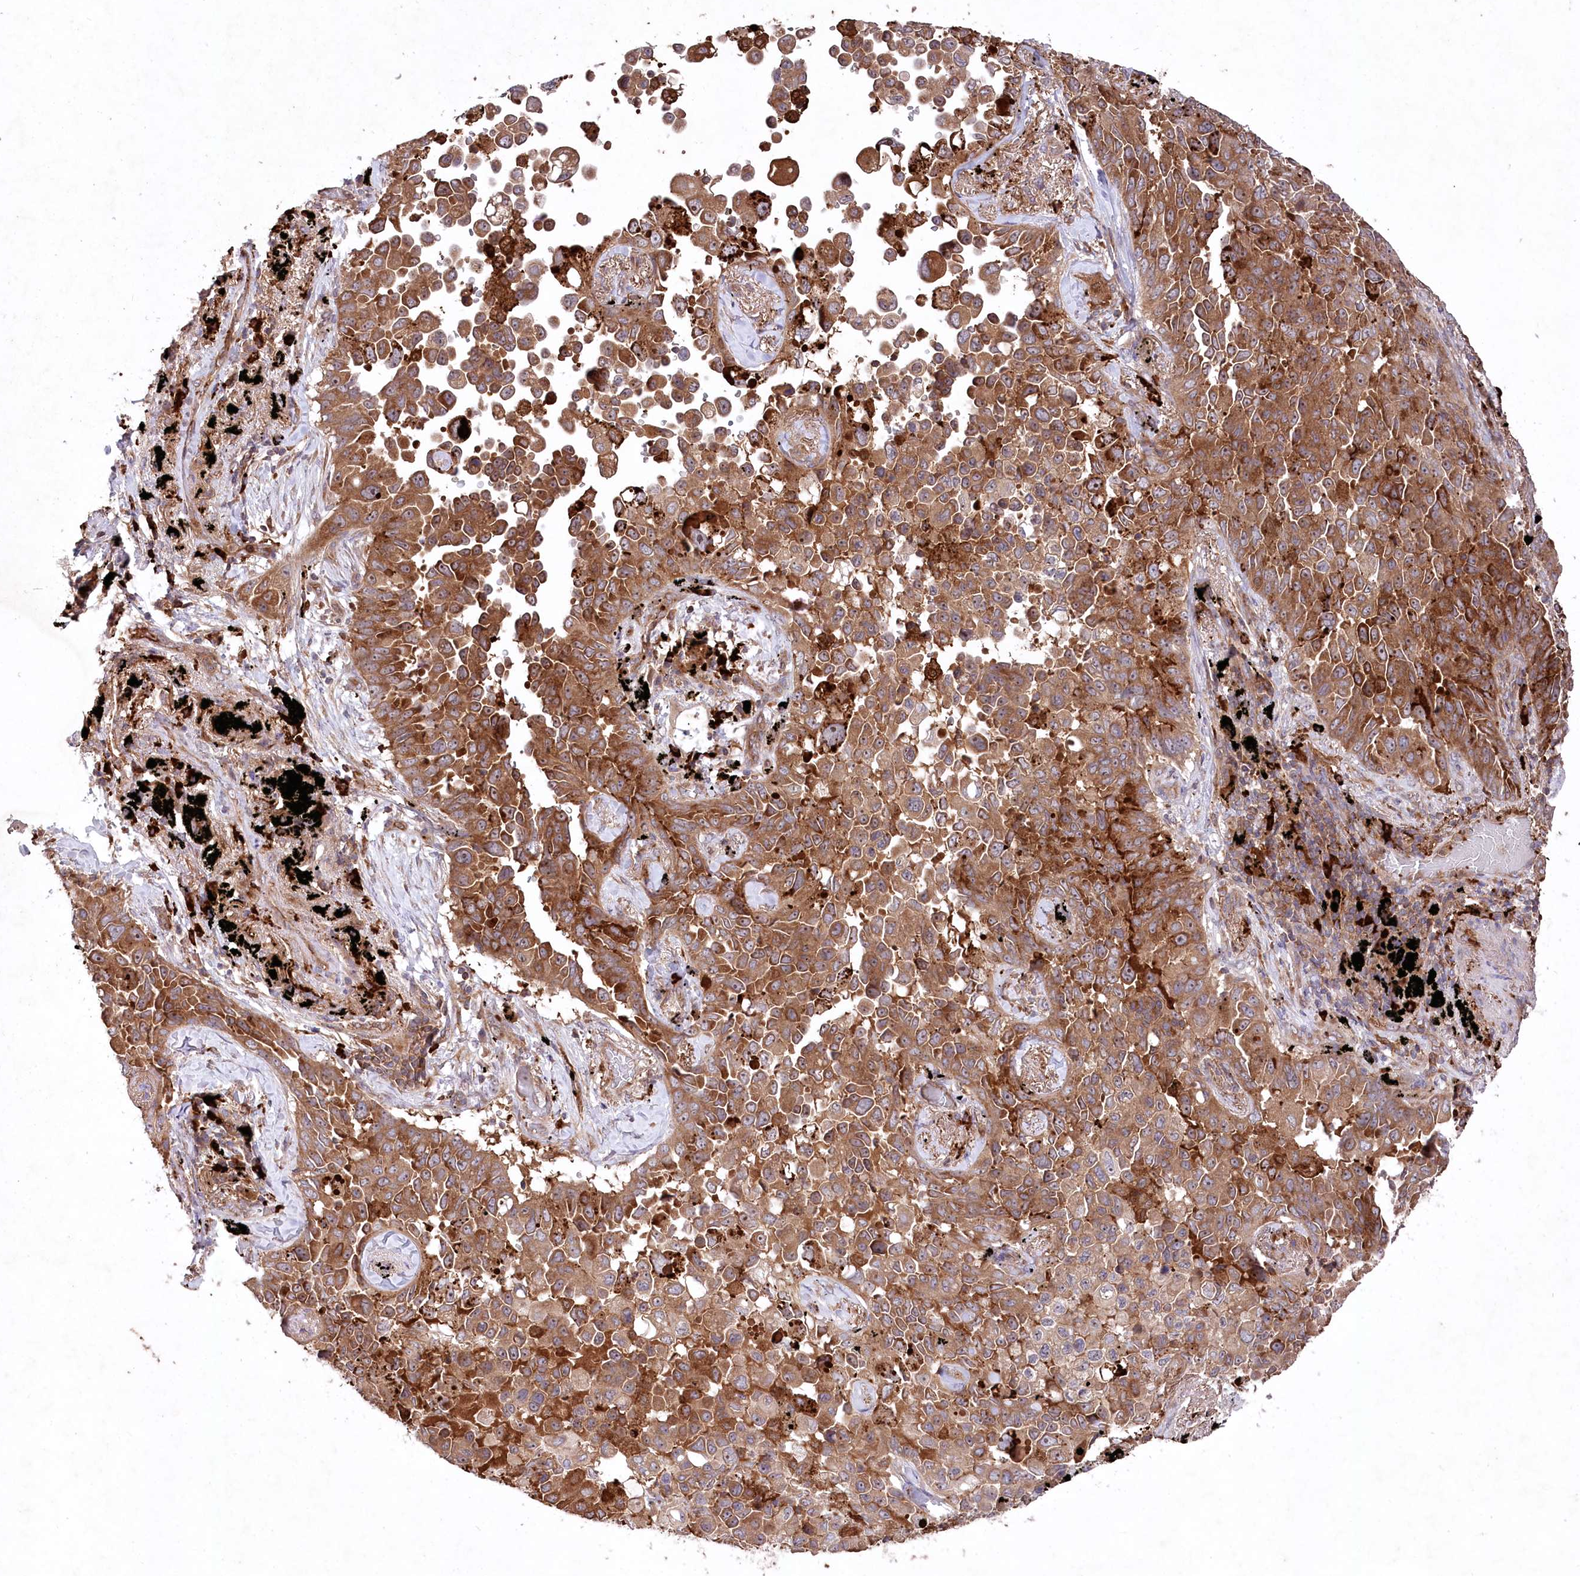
{"staining": {"intensity": "strong", "quantity": ">75%", "location": "cytoplasmic/membranous,nuclear"}, "tissue": "lung cancer", "cell_type": "Tumor cells", "image_type": "cancer", "snomed": [{"axis": "morphology", "description": "Adenocarcinoma, NOS"}, {"axis": "topography", "description": "Lung"}], "caption": "This micrograph reveals immunohistochemistry (IHC) staining of lung cancer, with high strong cytoplasmic/membranous and nuclear expression in about >75% of tumor cells.", "gene": "PPP1R21", "patient": {"sex": "female", "age": 67}}